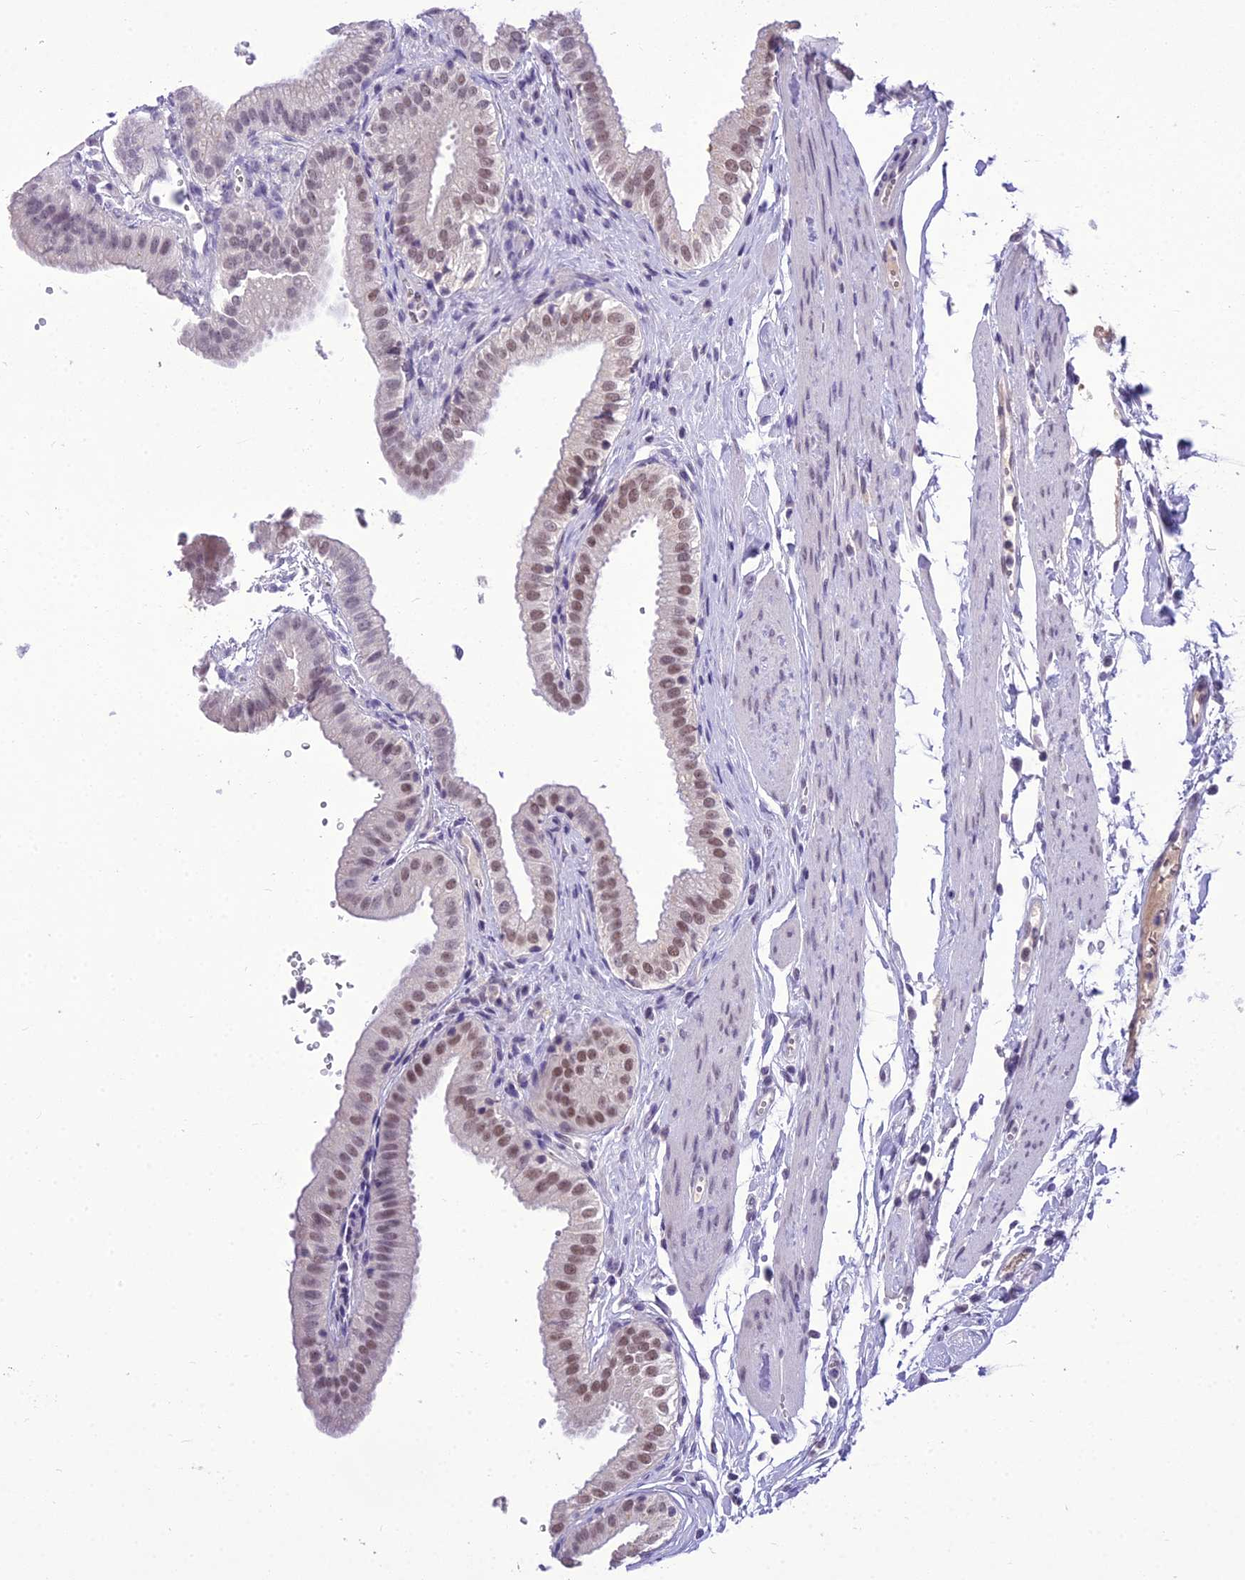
{"staining": {"intensity": "strong", "quantity": "25%-75%", "location": "nuclear"}, "tissue": "gallbladder", "cell_type": "Glandular cells", "image_type": "normal", "snomed": [{"axis": "morphology", "description": "Normal tissue, NOS"}, {"axis": "topography", "description": "Gallbladder"}], "caption": "Gallbladder stained with immunohistochemistry (IHC) displays strong nuclear staining in about 25%-75% of glandular cells.", "gene": "SH3RF3", "patient": {"sex": "female", "age": 61}}